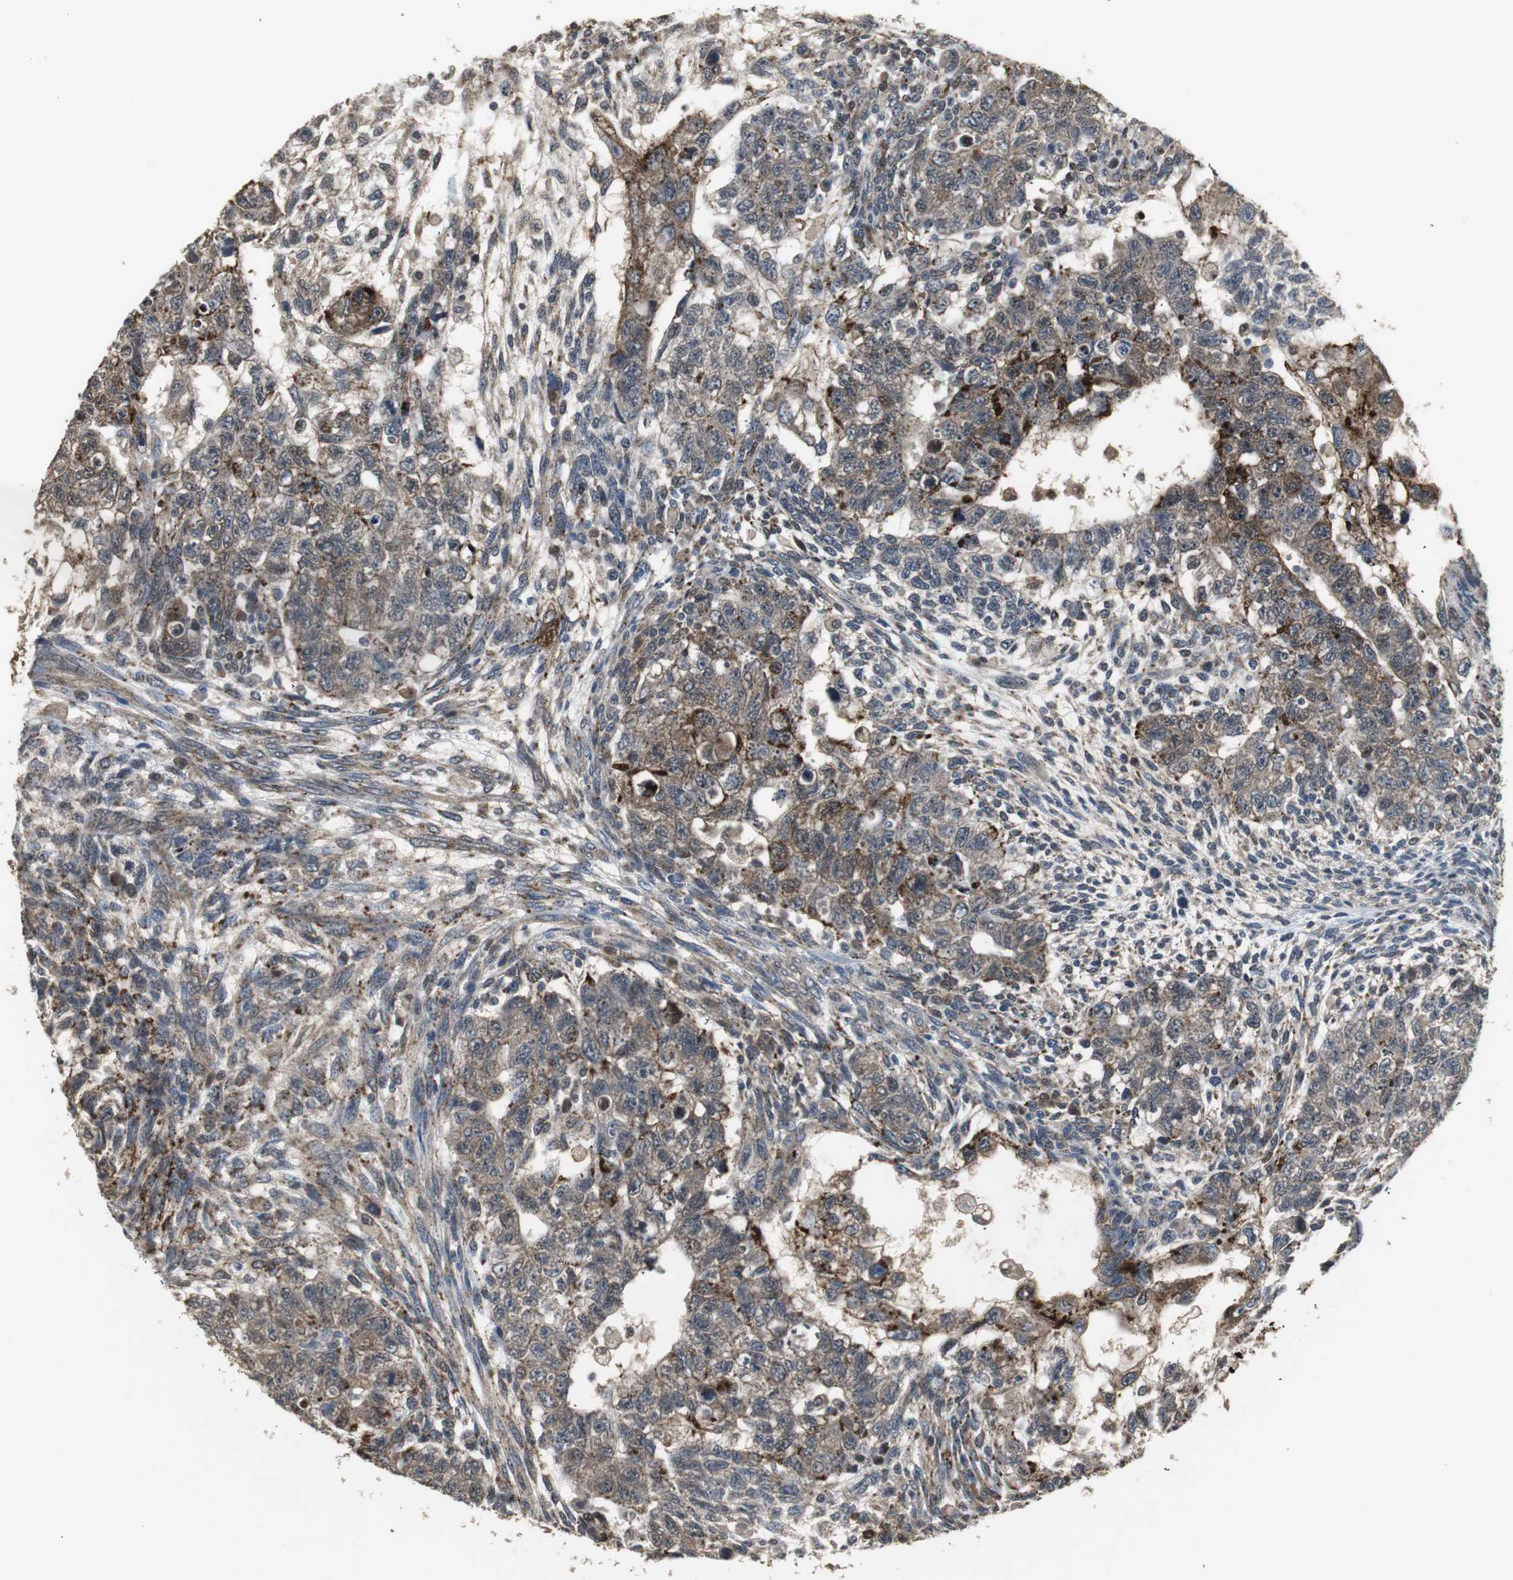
{"staining": {"intensity": "strong", "quantity": "25%-75%", "location": "cytoplasmic/membranous"}, "tissue": "testis cancer", "cell_type": "Tumor cells", "image_type": "cancer", "snomed": [{"axis": "morphology", "description": "Normal tissue, NOS"}, {"axis": "morphology", "description": "Carcinoma, Embryonal, NOS"}, {"axis": "topography", "description": "Testis"}], "caption": "Testis cancer stained with a protein marker exhibits strong staining in tumor cells.", "gene": "PLIN3", "patient": {"sex": "male", "age": 36}}